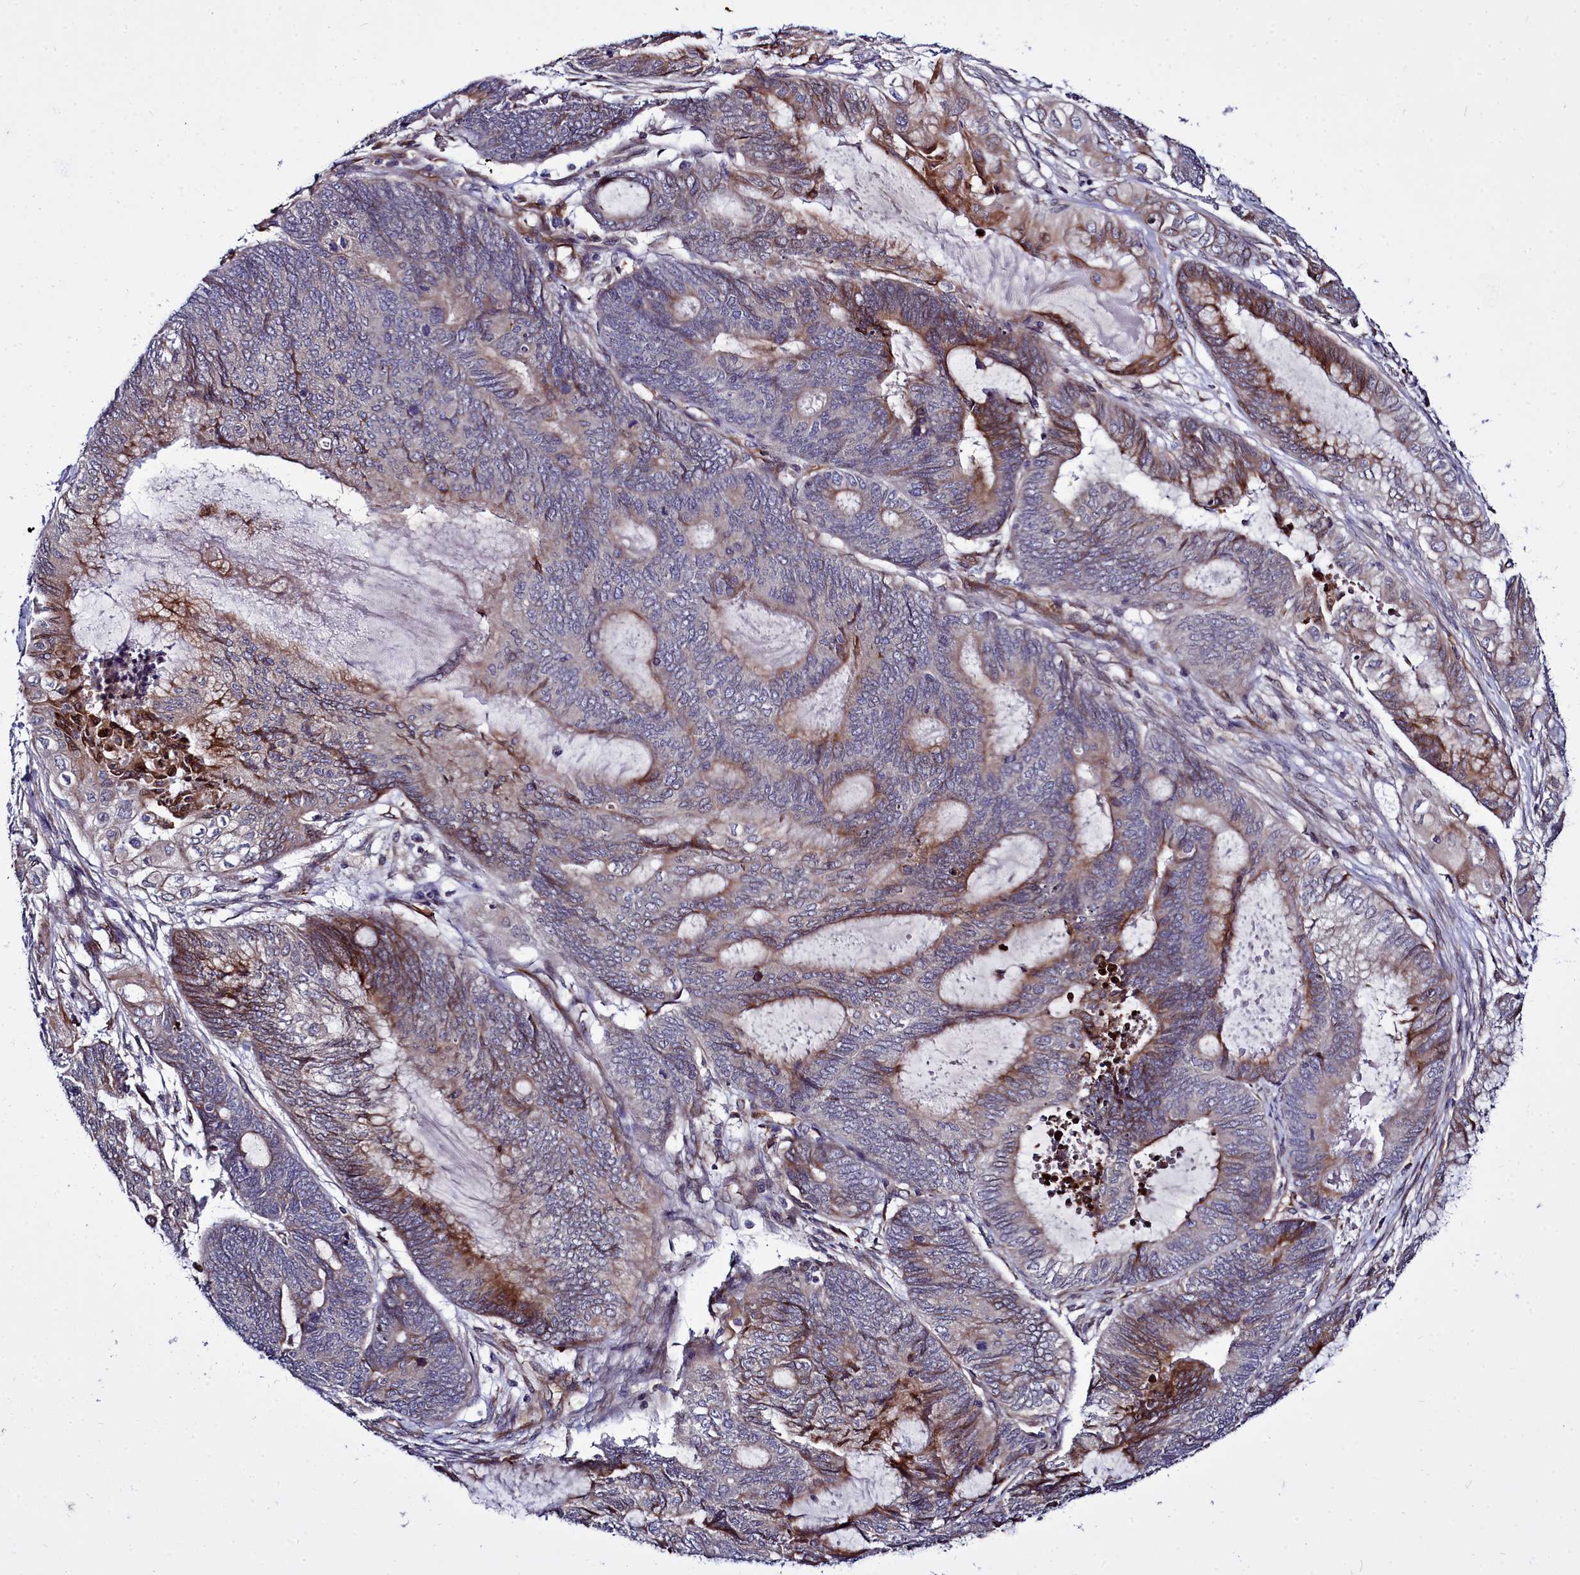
{"staining": {"intensity": "moderate", "quantity": "<25%", "location": "cytoplasmic/membranous"}, "tissue": "endometrial cancer", "cell_type": "Tumor cells", "image_type": "cancer", "snomed": [{"axis": "morphology", "description": "Adenocarcinoma, NOS"}, {"axis": "topography", "description": "Uterus"}, {"axis": "topography", "description": "Endometrium"}], "caption": "Immunohistochemistry (IHC) micrograph of neoplastic tissue: adenocarcinoma (endometrial) stained using immunohistochemistry shows low levels of moderate protein expression localized specifically in the cytoplasmic/membranous of tumor cells, appearing as a cytoplasmic/membranous brown color.", "gene": "RAPGEF4", "patient": {"sex": "female", "age": 70}}